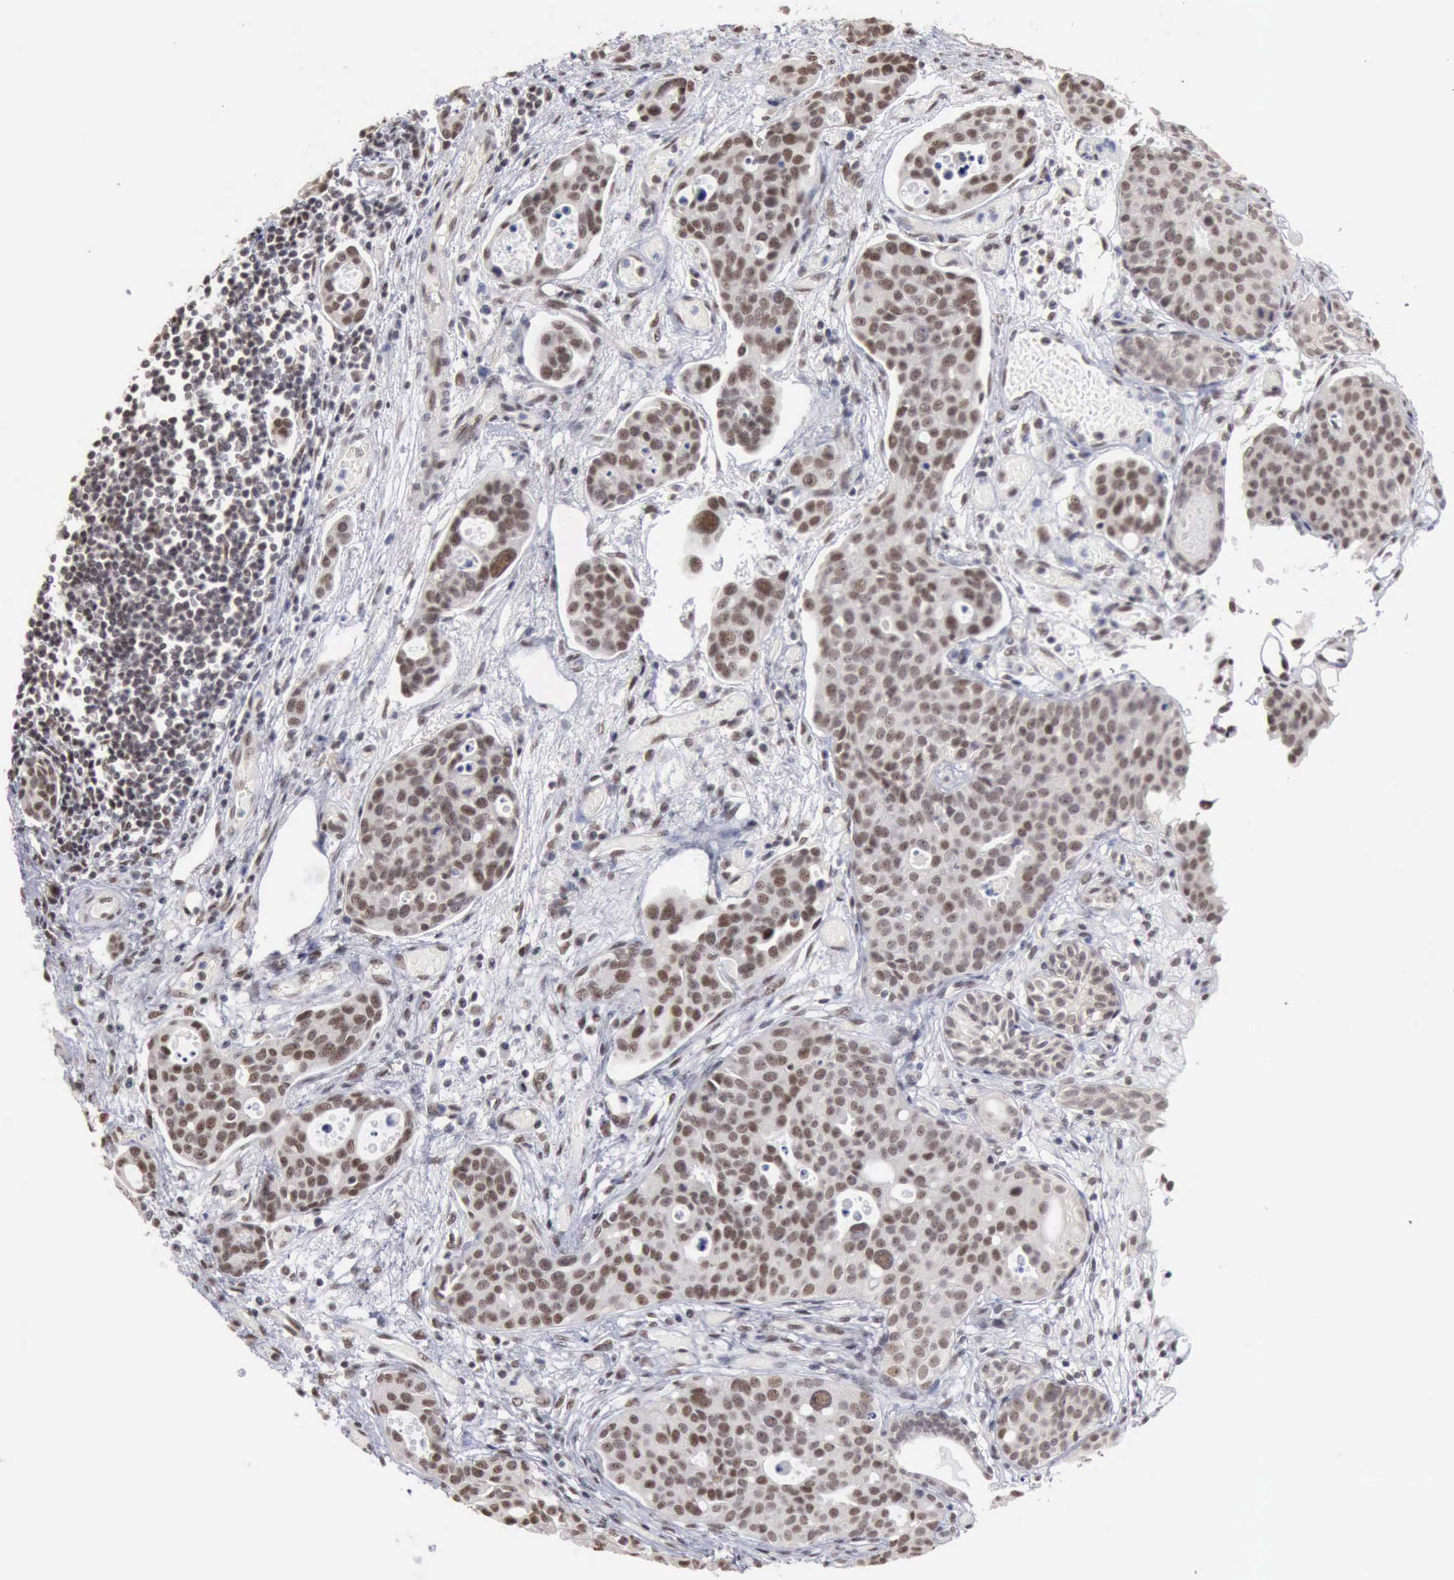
{"staining": {"intensity": "moderate", "quantity": ">75%", "location": "nuclear"}, "tissue": "urothelial cancer", "cell_type": "Tumor cells", "image_type": "cancer", "snomed": [{"axis": "morphology", "description": "Urothelial carcinoma, High grade"}, {"axis": "topography", "description": "Urinary bladder"}], "caption": "The immunohistochemical stain labels moderate nuclear expression in tumor cells of urothelial carcinoma (high-grade) tissue.", "gene": "TAF1", "patient": {"sex": "male", "age": 78}}